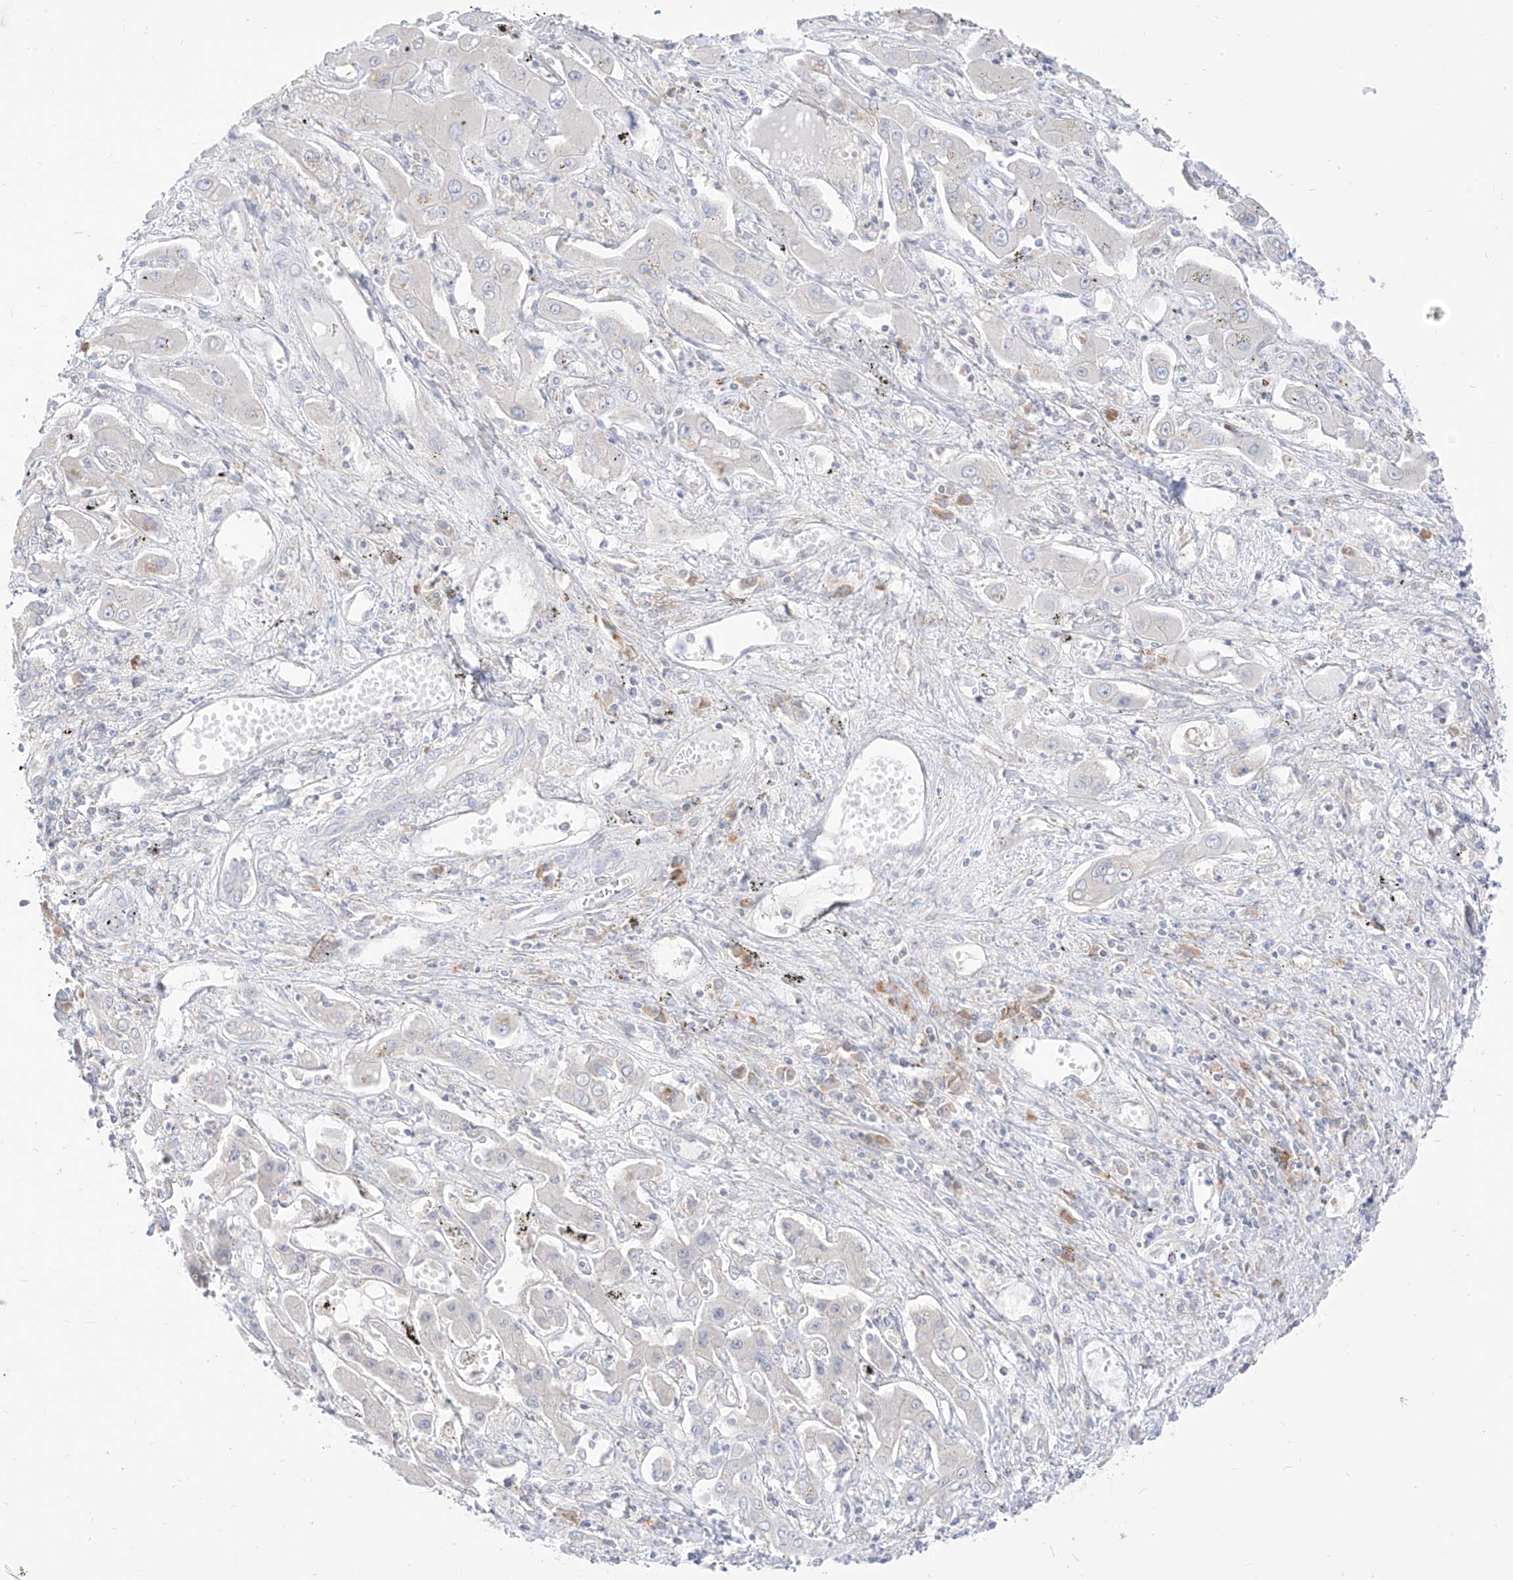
{"staining": {"intensity": "negative", "quantity": "none", "location": "none"}, "tissue": "liver cancer", "cell_type": "Tumor cells", "image_type": "cancer", "snomed": [{"axis": "morphology", "description": "Cholangiocarcinoma"}, {"axis": "topography", "description": "Liver"}], "caption": "Liver cancer was stained to show a protein in brown. There is no significant positivity in tumor cells.", "gene": "SYTL3", "patient": {"sex": "male", "age": 67}}